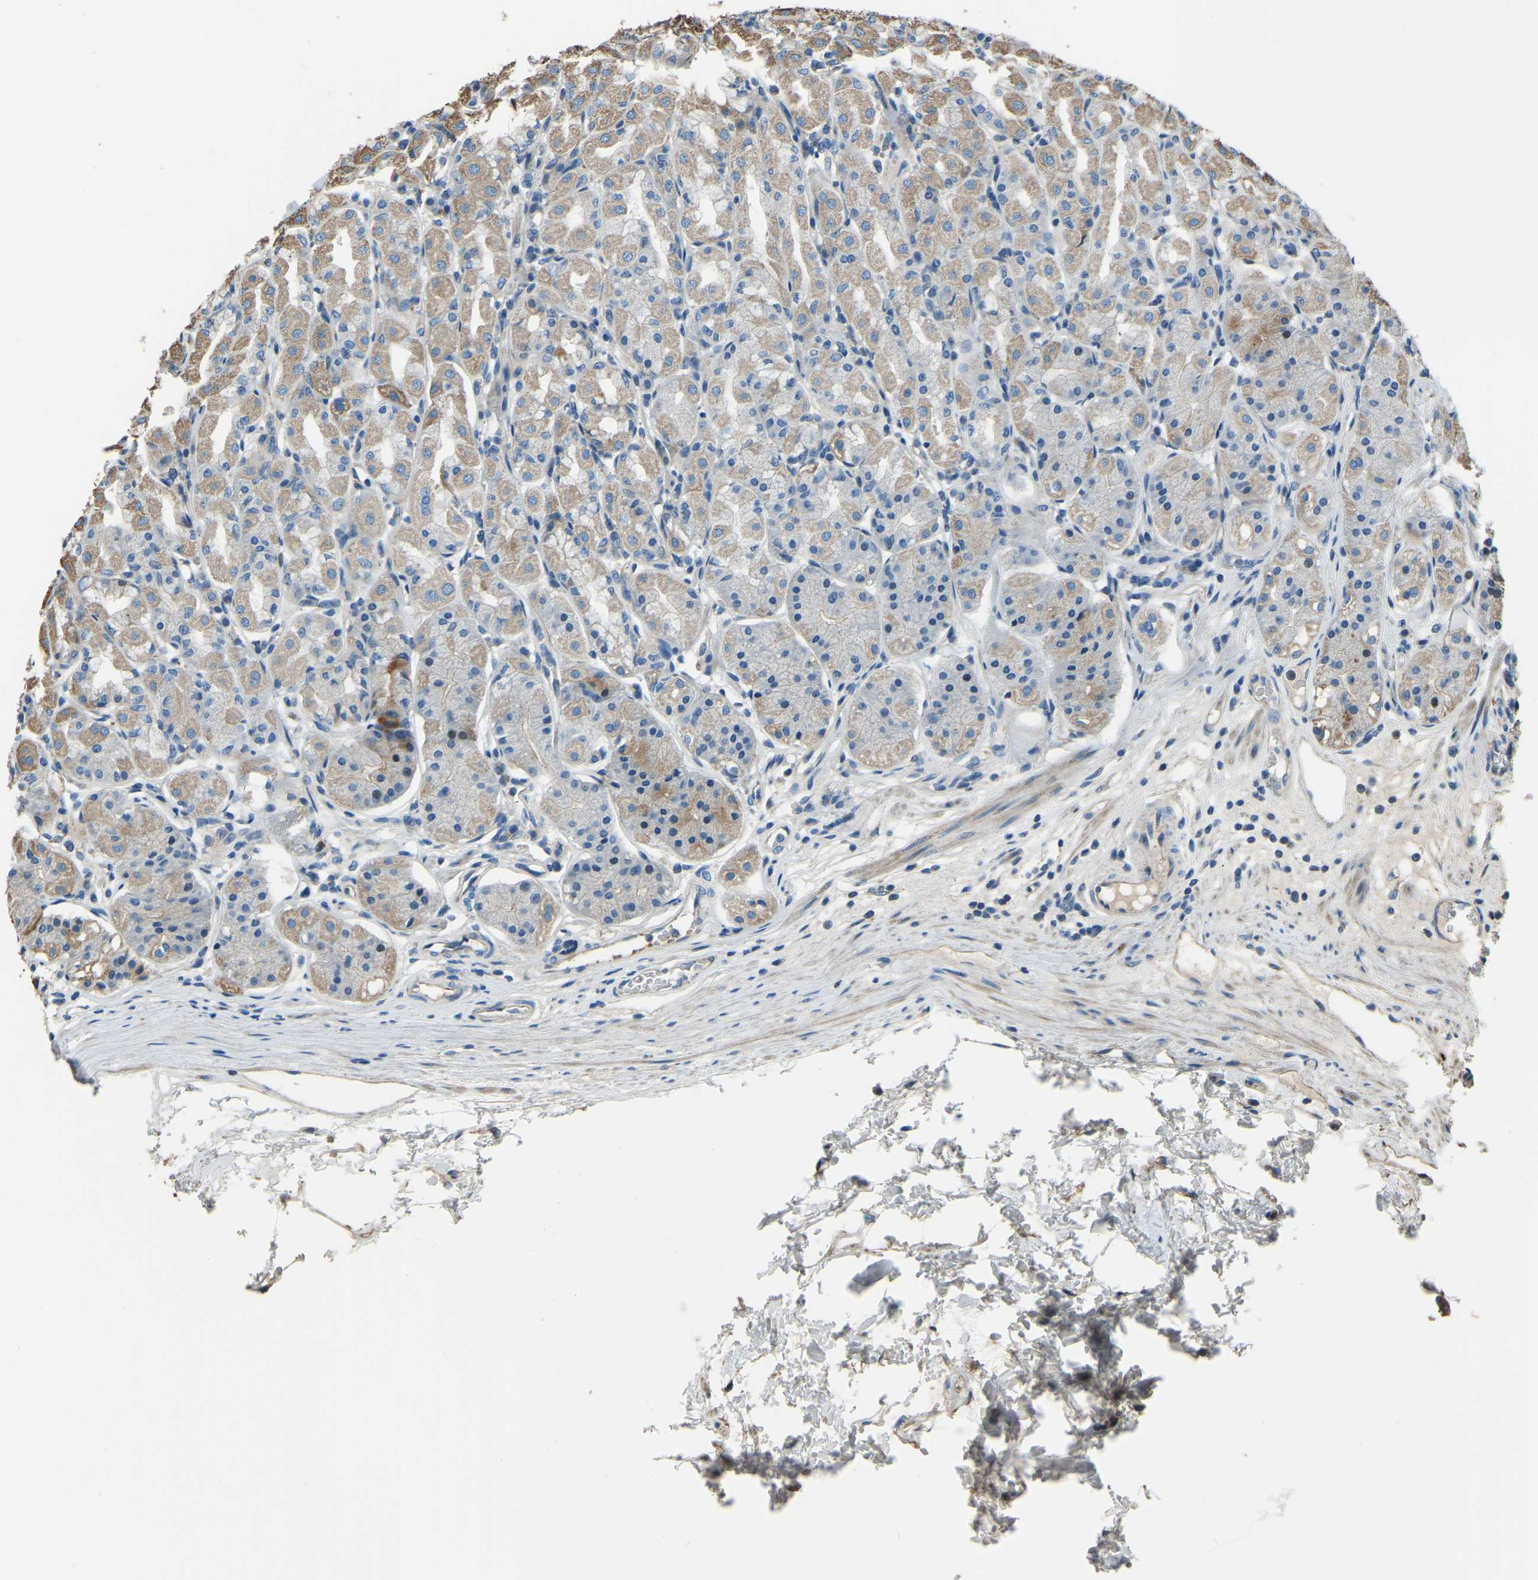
{"staining": {"intensity": "moderate", "quantity": "25%-75%", "location": "cytoplasmic/membranous"}, "tissue": "stomach", "cell_type": "Glandular cells", "image_type": "normal", "snomed": [{"axis": "morphology", "description": "Normal tissue, NOS"}, {"axis": "topography", "description": "Stomach"}, {"axis": "topography", "description": "Stomach, lower"}], "caption": "Immunohistochemical staining of normal stomach demonstrates medium levels of moderate cytoplasmic/membranous expression in about 25%-75% of glandular cells. (Brightfield microscopy of DAB IHC at high magnification).", "gene": "COL3A1", "patient": {"sex": "female", "age": 56}}